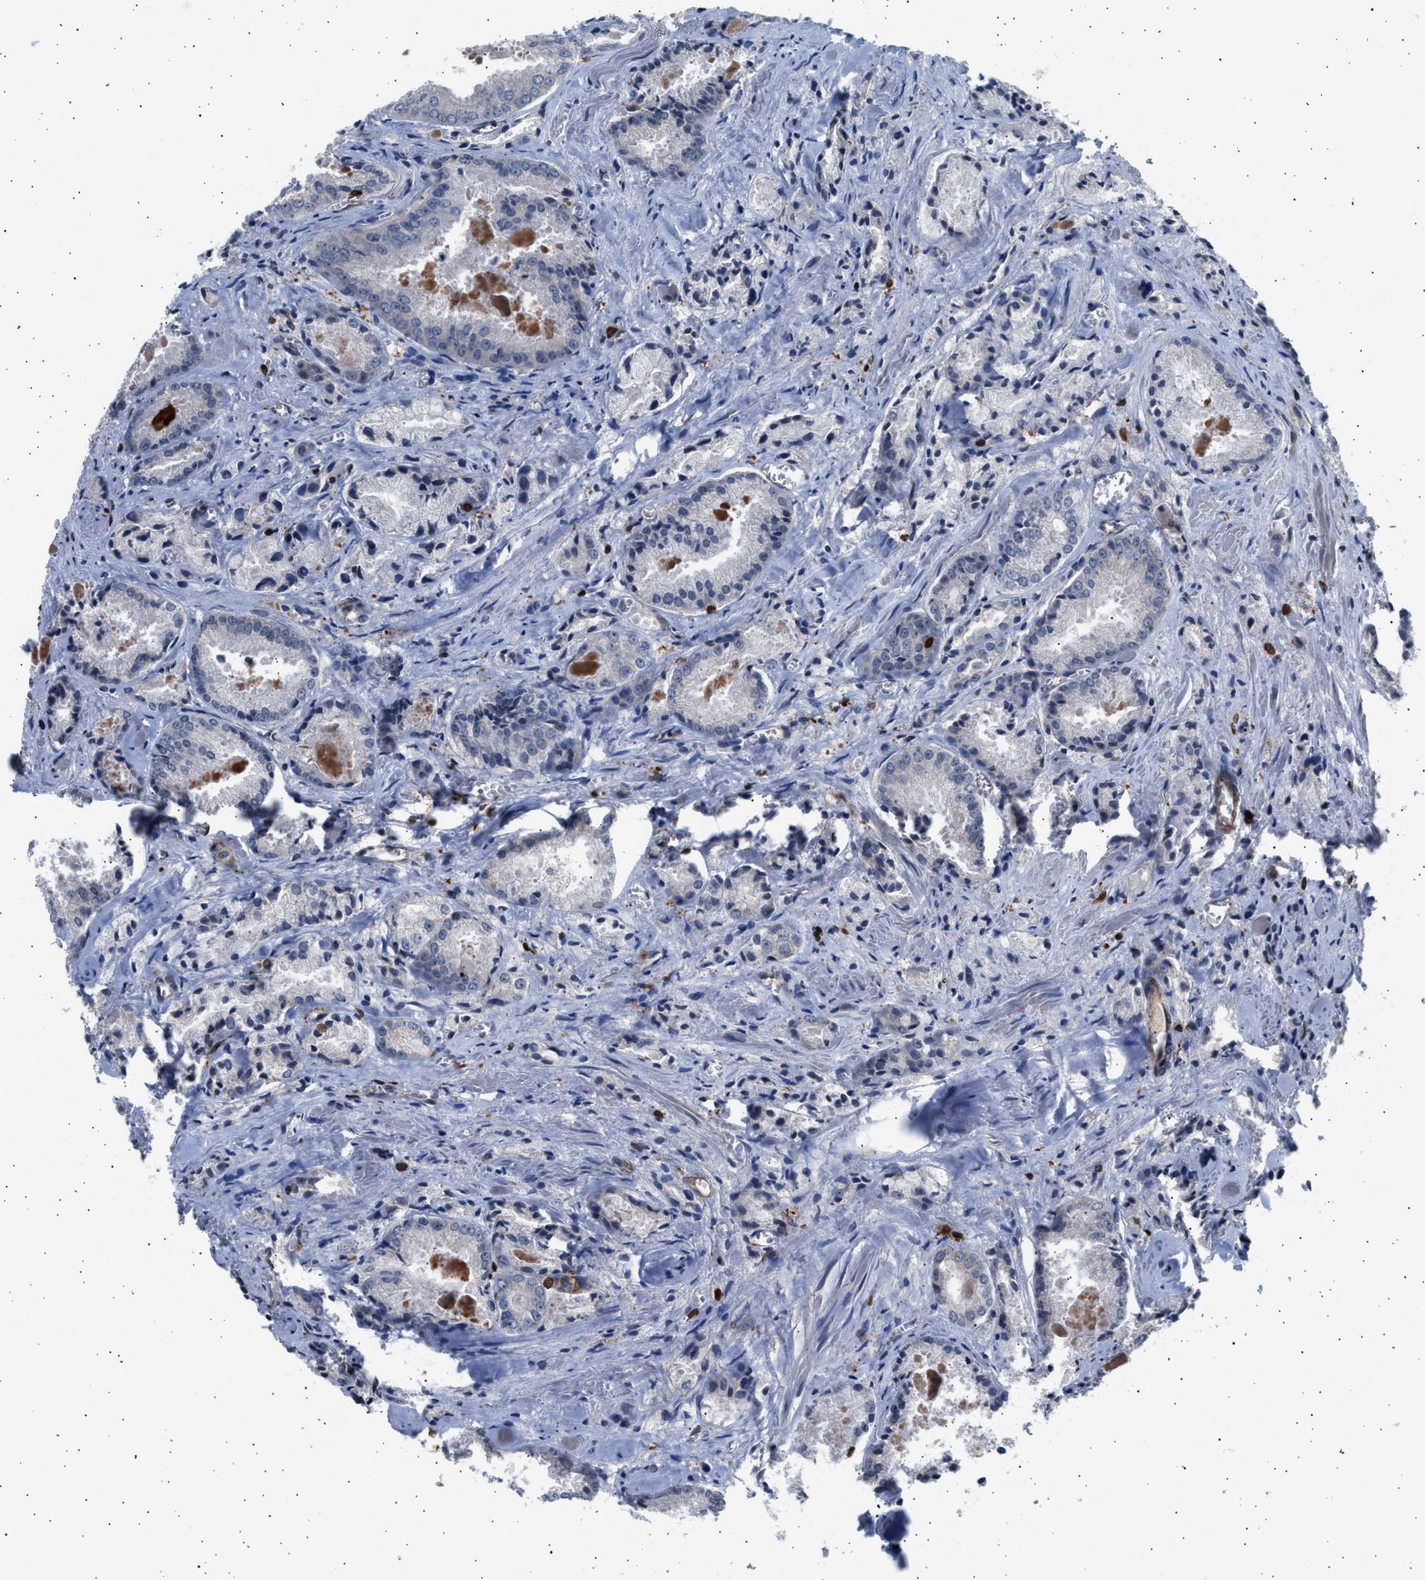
{"staining": {"intensity": "negative", "quantity": "none", "location": "none"}, "tissue": "prostate cancer", "cell_type": "Tumor cells", "image_type": "cancer", "snomed": [{"axis": "morphology", "description": "Adenocarcinoma, Low grade"}, {"axis": "topography", "description": "Prostate"}], "caption": "Immunohistochemical staining of human prostate adenocarcinoma (low-grade) reveals no significant expression in tumor cells.", "gene": "GRAP2", "patient": {"sex": "male", "age": 64}}